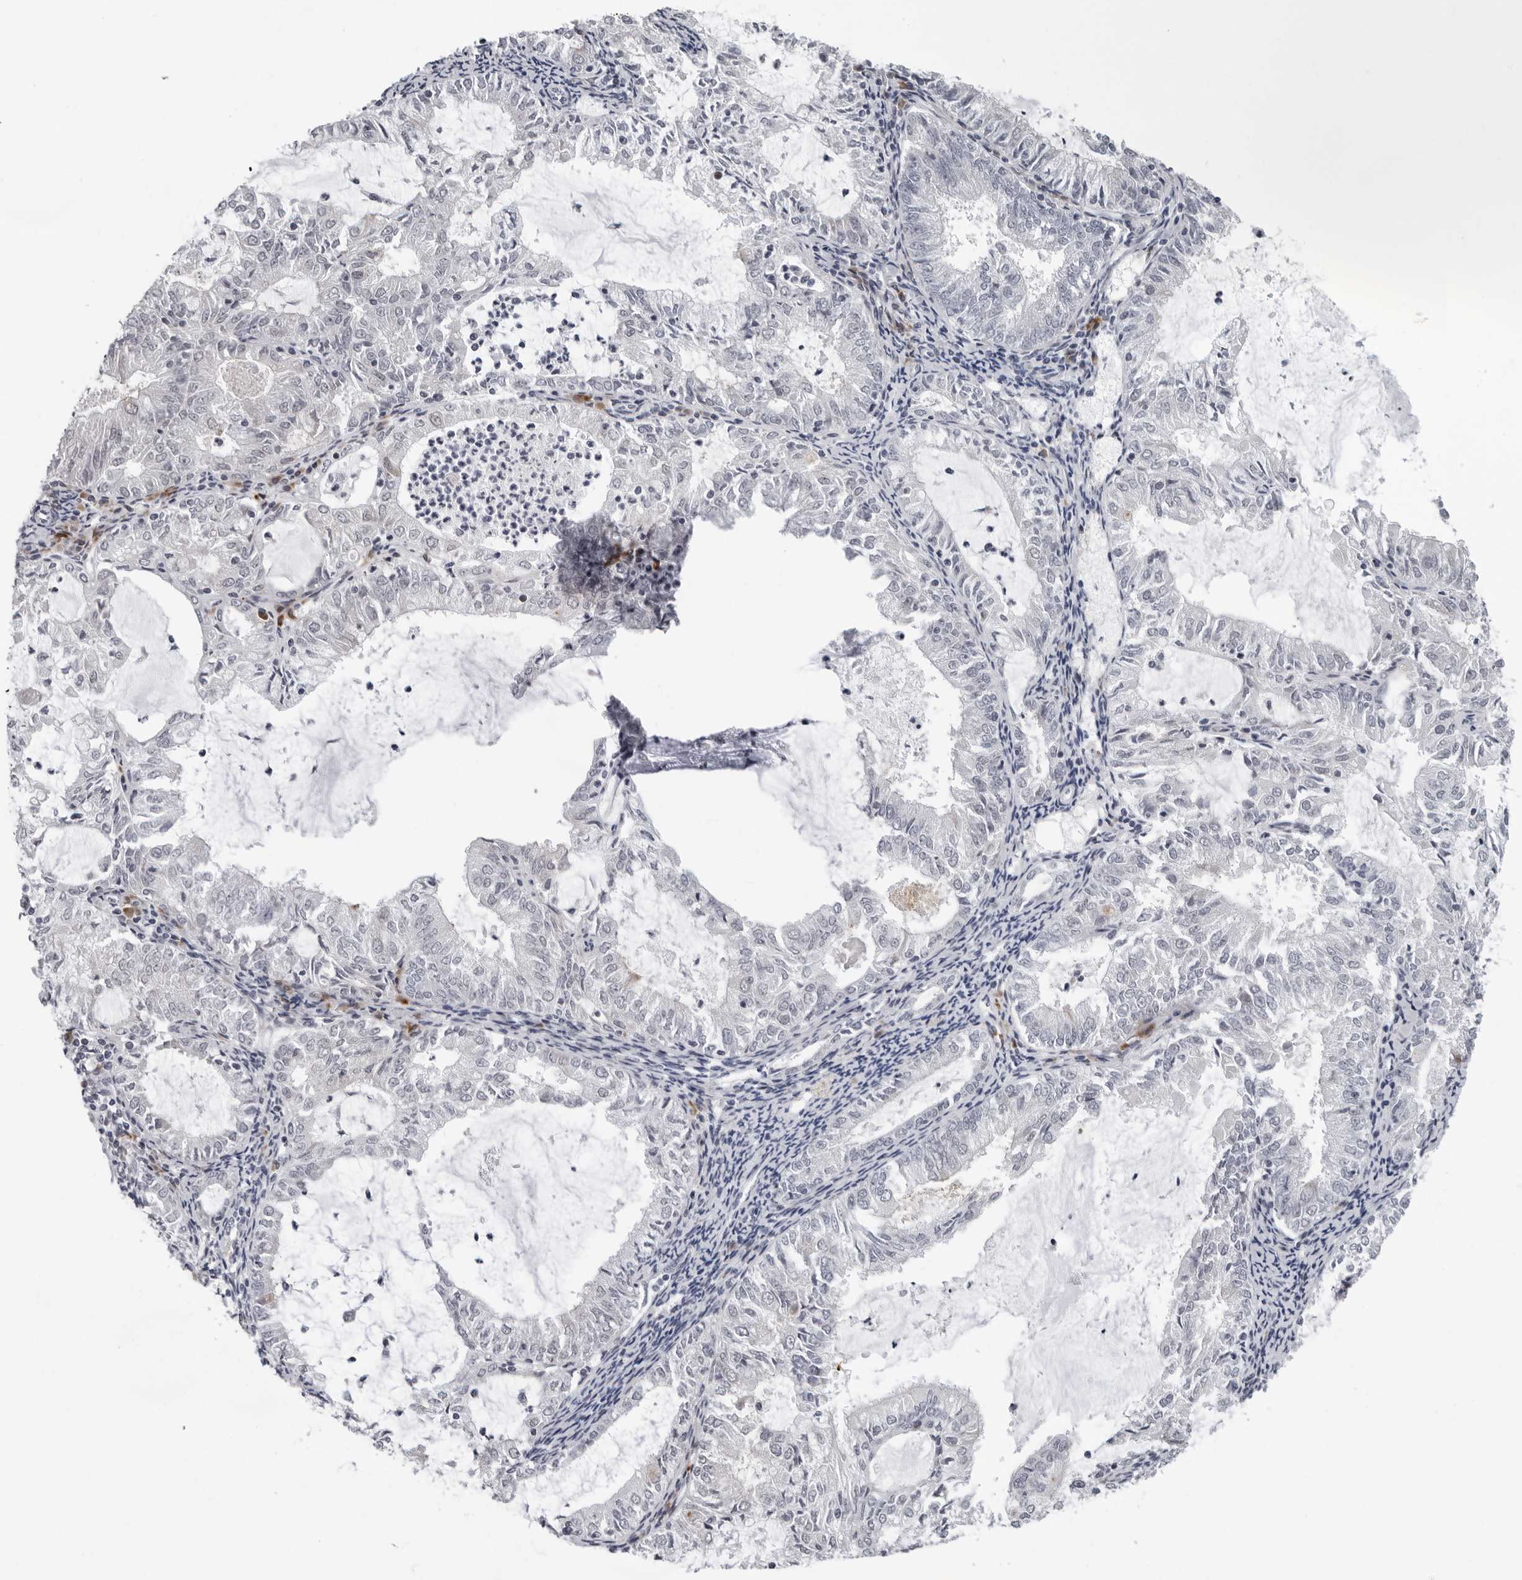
{"staining": {"intensity": "negative", "quantity": "none", "location": "none"}, "tissue": "endometrial cancer", "cell_type": "Tumor cells", "image_type": "cancer", "snomed": [{"axis": "morphology", "description": "Adenocarcinoma, NOS"}, {"axis": "topography", "description": "Endometrium"}], "caption": "An immunohistochemistry (IHC) photomicrograph of endometrial cancer (adenocarcinoma) is shown. There is no staining in tumor cells of endometrial cancer (adenocarcinoma).", "gene": "PIP4K2C", "patient": {"sex": "female", "age": 57}}